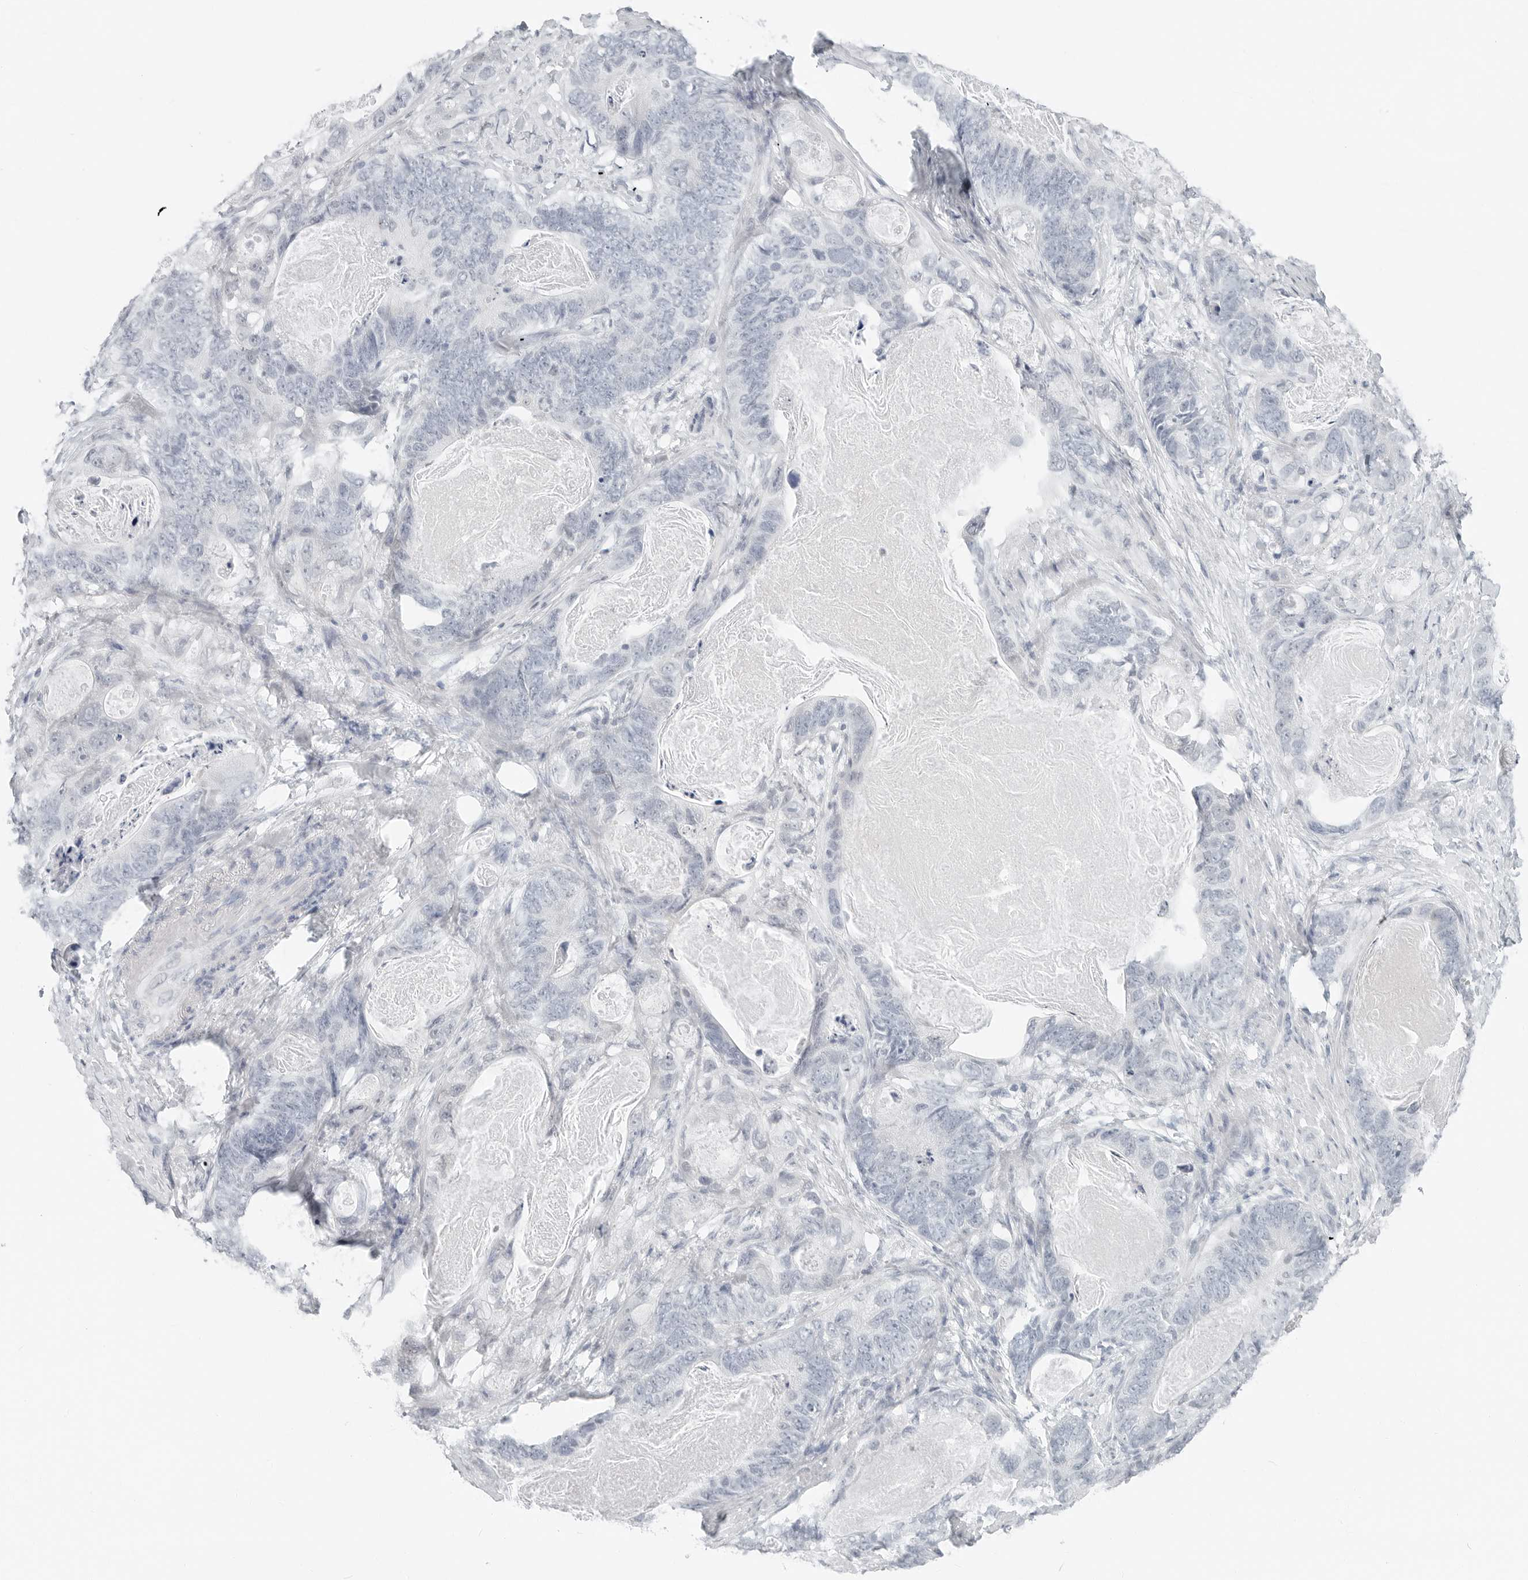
{"staining": {"intensity": "negative", "quantity": "none", "location": "none"}, "tissue": "stomach cancer", "cell_type": "Tumor cells", "image_type": "cancer", "snomed": [{"axis": "morphology", "description": "Normal tissue, NOS"}, {"axis": "morphology", "description": "Adenocarcinoma, NOS"}, {"axis": "topography", "description": "Stomach"}], "caption": "A high-resolution image shows immunohistochemistry (IHC) staining of stomach adenocarcinoma, which displays no significant staining in tumor cells. (Stains: DAB (3,3'-diaminobenzidine) IHC with hematoxylin counter stain, Microscopy: brightfield microscopy at high magnification).", "gene": "XIRP1", "patient": {"sex": "female", "age": 89}}